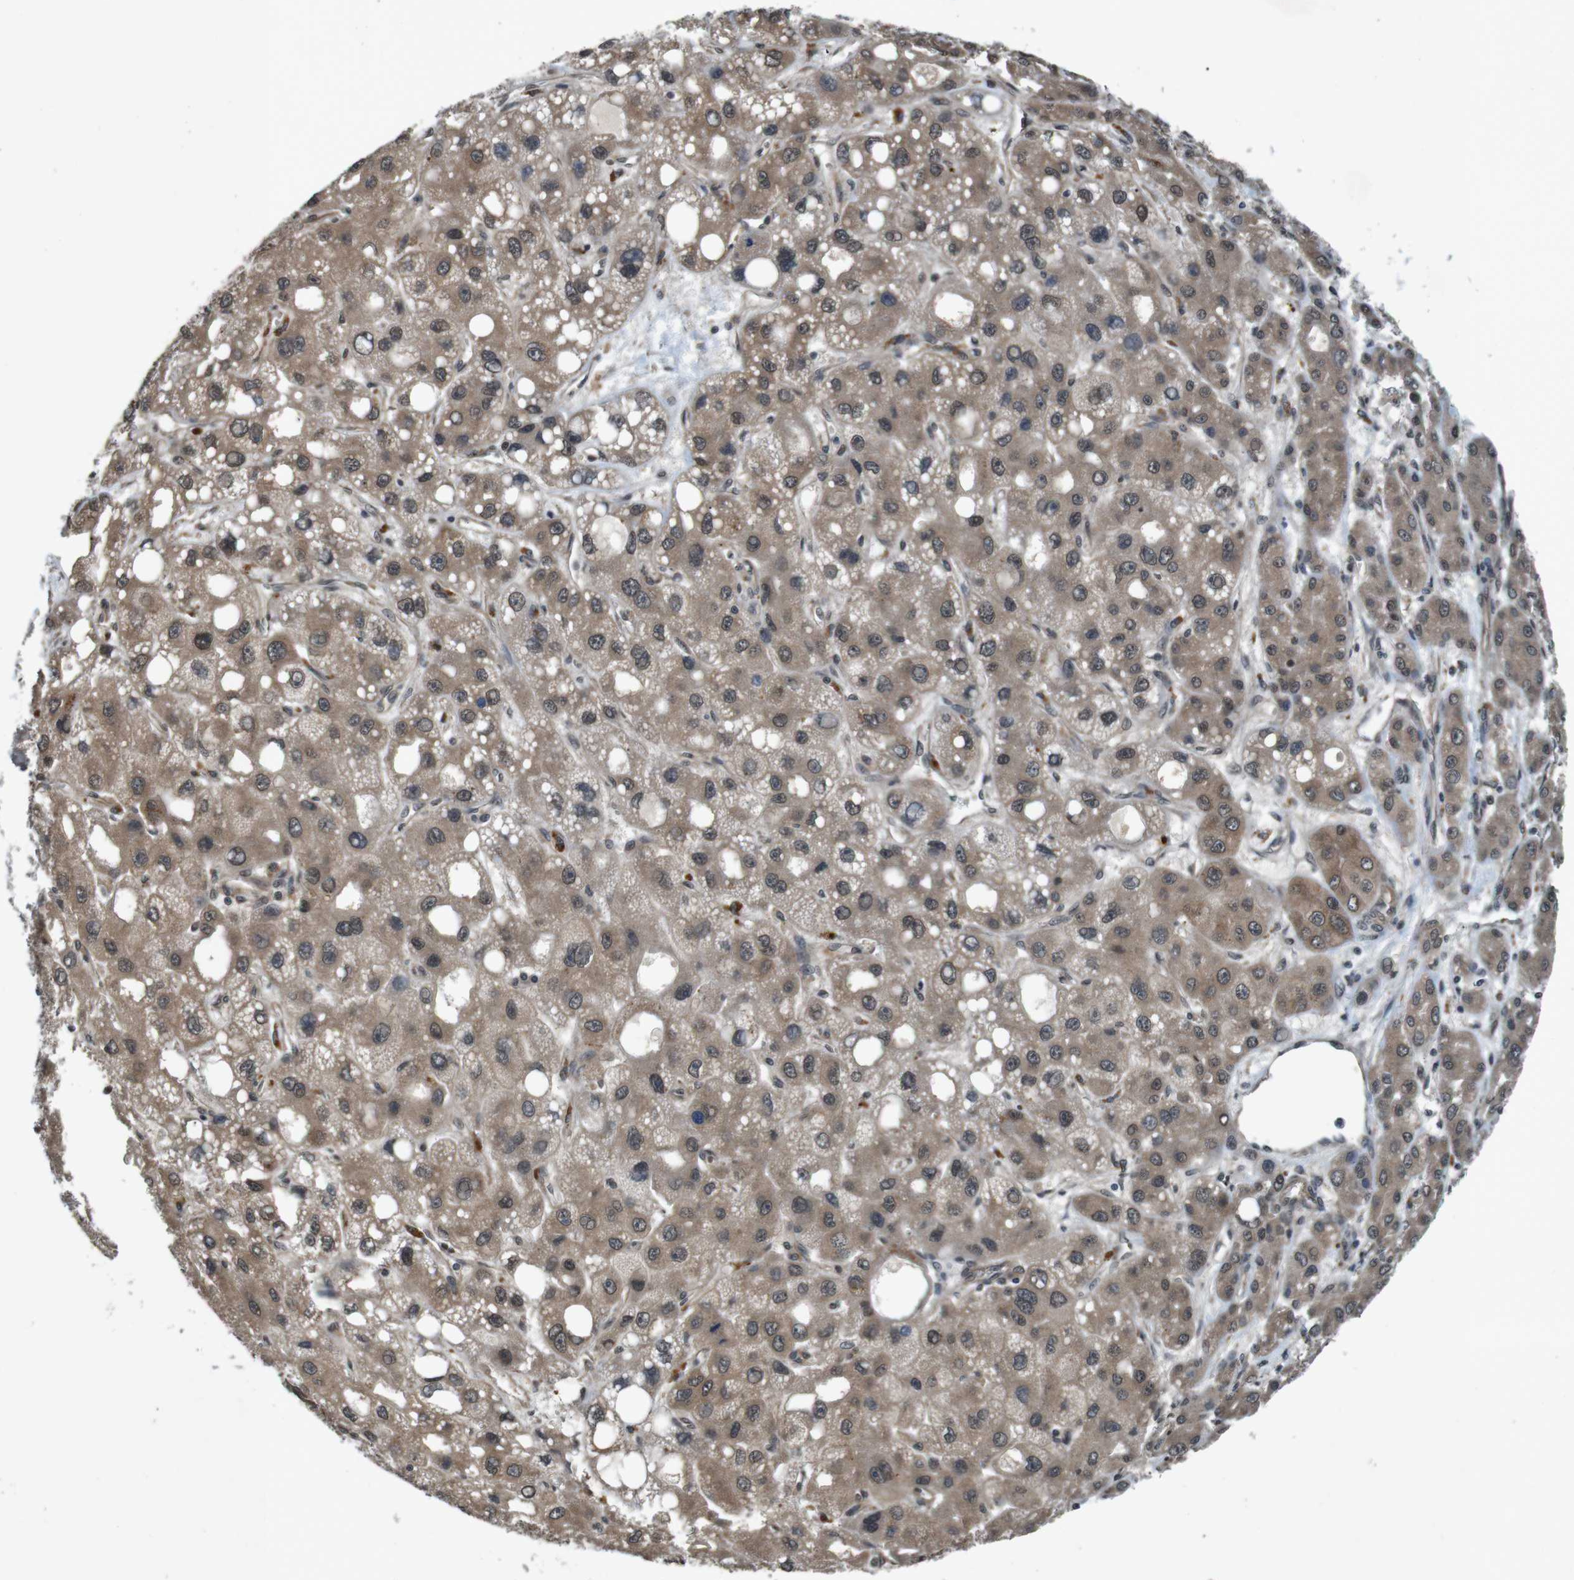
{"staining": {"intensity": "moderate", "quantity": ">75%", "location": "cytoplasmic/membranous"}, "tissue": "liver cancer", "cell_type": "Tumor cells", "image_type": "cancer", "snomed": [{"axis": "morphology", "description": "Carcinoma, Hepatocellular, NOS"}, {"axis": "topography", "description": "Liver"}], "caption": "Moderate cytoplasmic/membranous protein expression is identified in about >75% of tumor cells in liver cancer (hepatocellular carcinoma).", "gene": "SOCS1", "patient": {"sex": "male", "age": 55}}